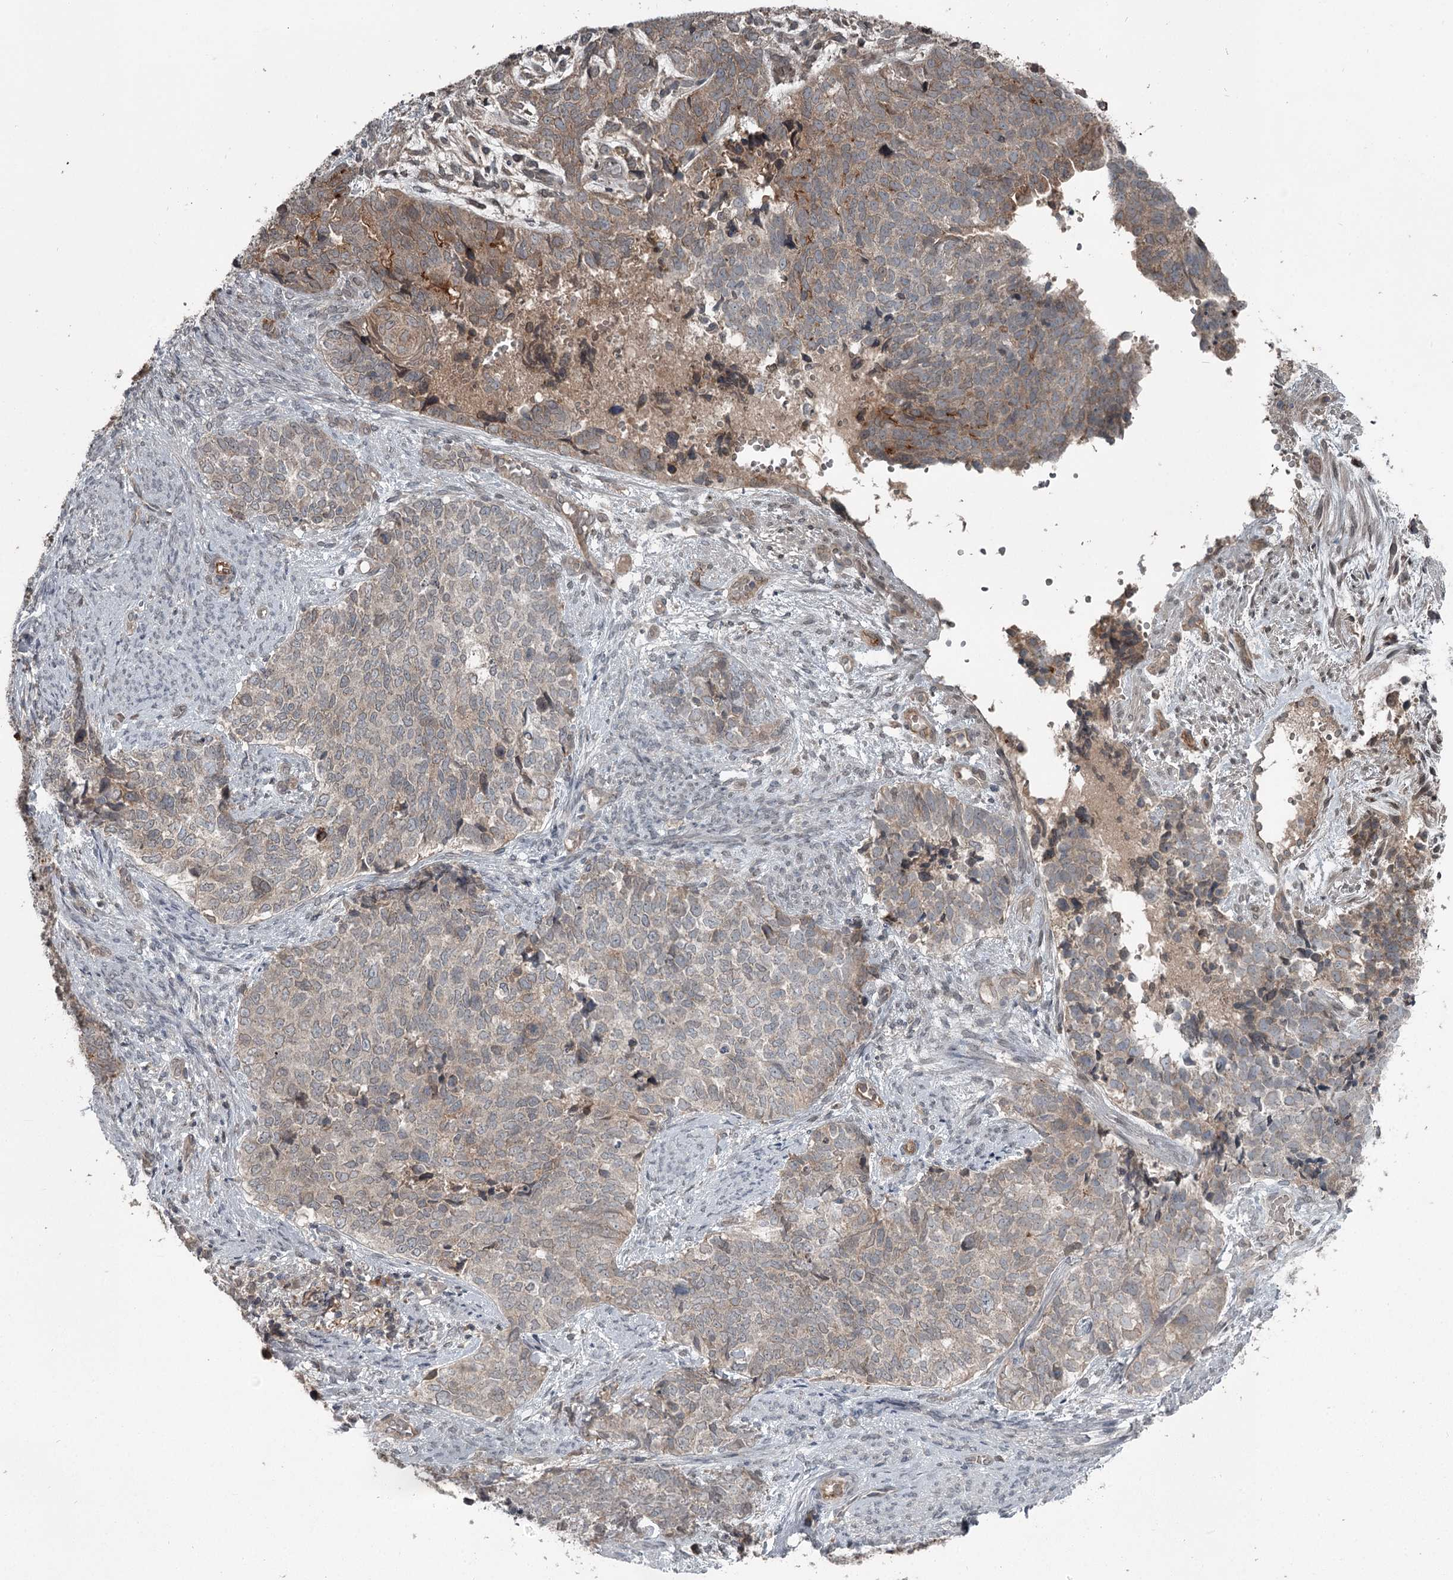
{"staining": {"intensity": "weak", "quantity": "25%-75%", "location": "cytoplasmic/membranous"}, "tissue": "cervical cancer", "cell_type": "Tumor cells", "image_type": "cancer", "snomed": [{"axis": "morphology", "description": "Squamous cell carcinoma, NOS"}, {"axis": "topography", "description": "Cervix"}], "caption": "Protein analysis of cervical cancer (squamous cell carcinoma) tissue exhibits weak cytoplasmic/membranous staining in approximately 25%-75% of tumor cells.", "gene": "SLC39A8", "patient": {"sex": "female", "age": 63}}